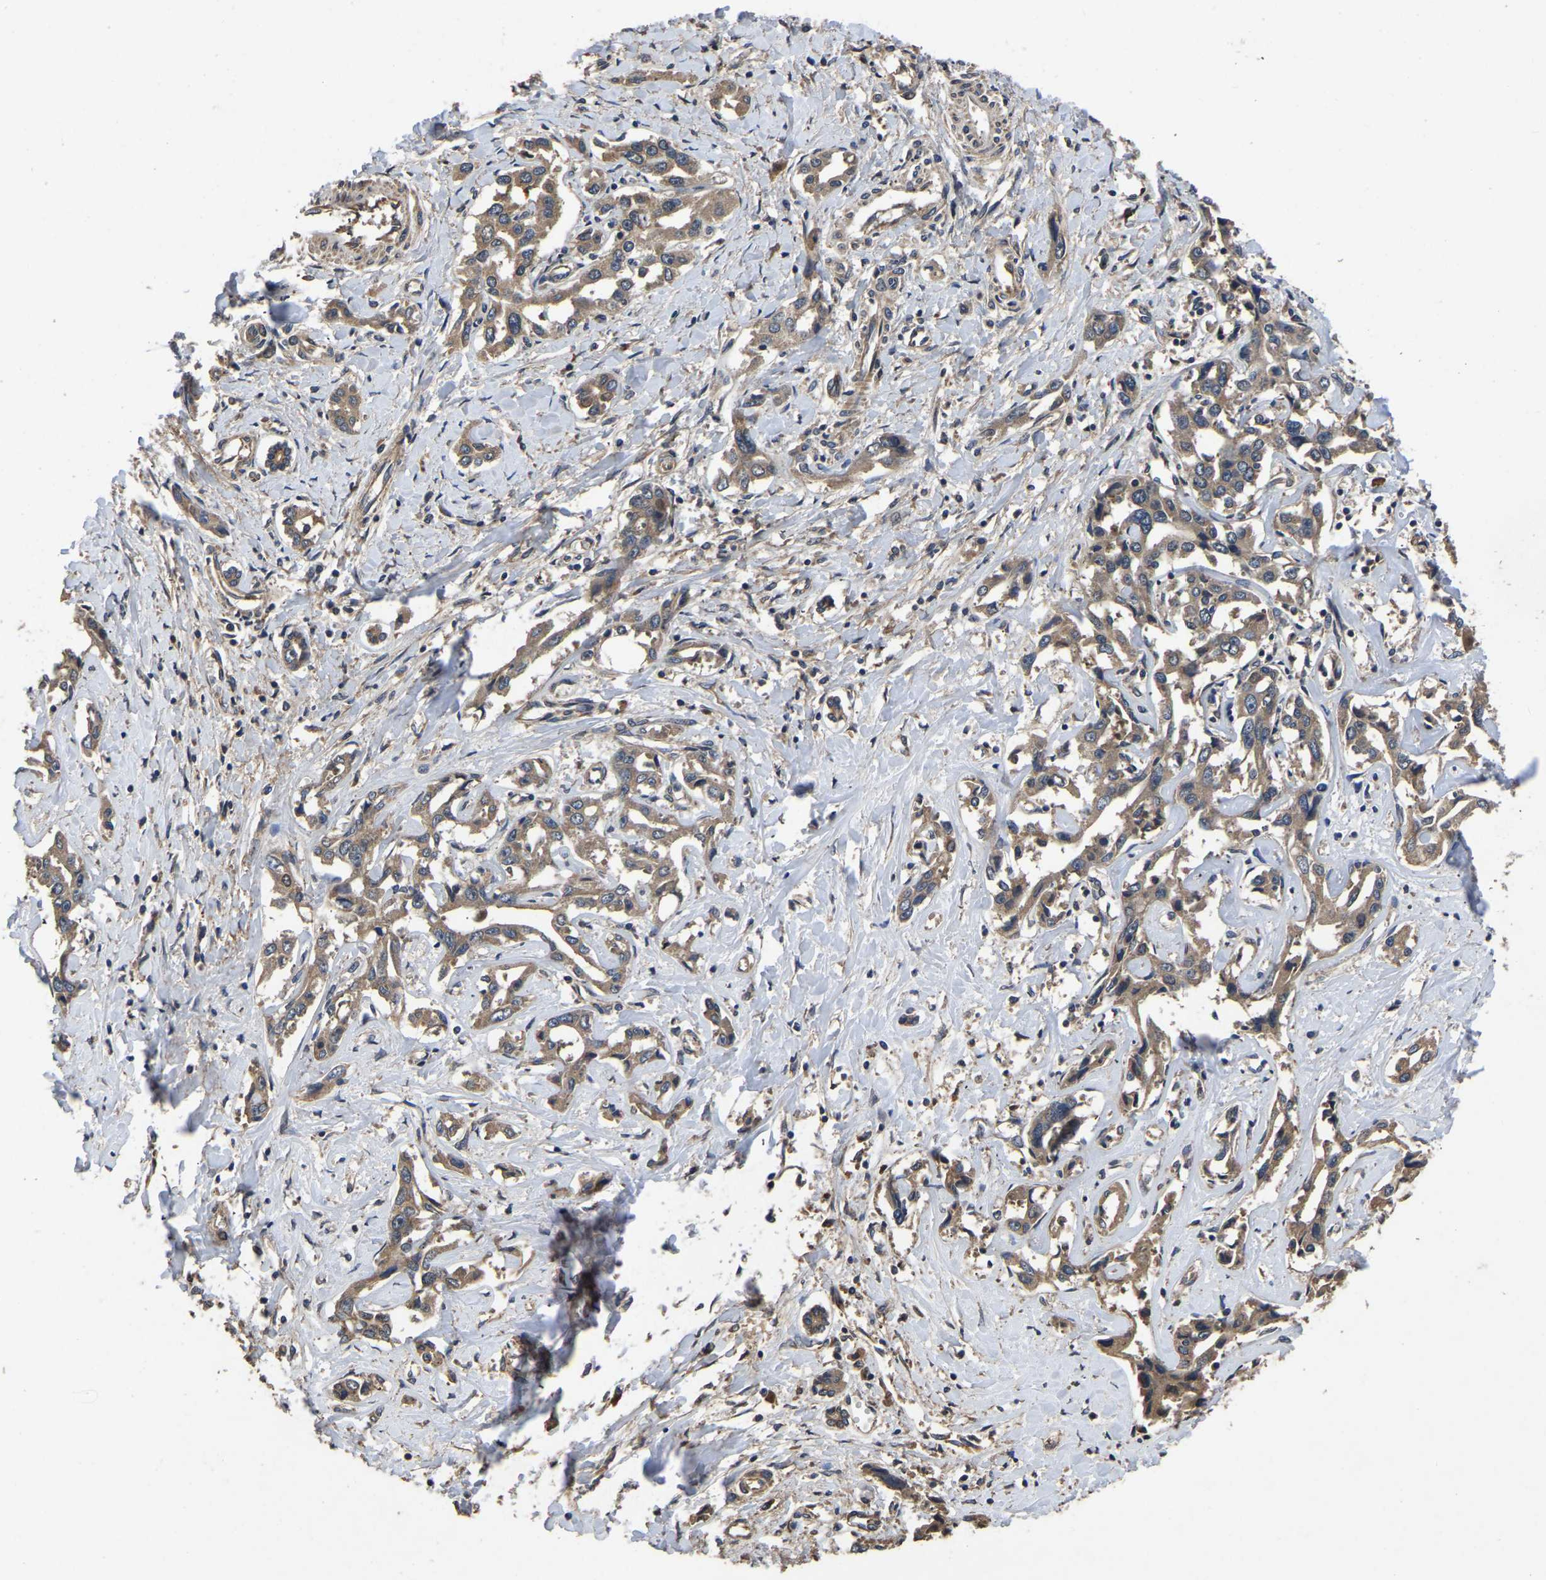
{"staining": {"intensity": "moderate", "quantity": ">75%", "location": "cytoplasmic/membranous"}, "tissue": "liver cancer", "cell_type": "Tumor cells", "image_type": "cancer", "snomed": [{"axis": "morphology", "description": "Cholangiocarcinoma"}, {"axis": "topography", "description": "Liver"}], "caption": "There is medium levels of moderate cytoplasmic/membranous staining in tumor cells of cholangiocarcinoma (liver), as demonstrated by immunohistochemical staining (brown color).", "gene": "CRYZL1", "patient": {"sex": "male", "age": 59}}